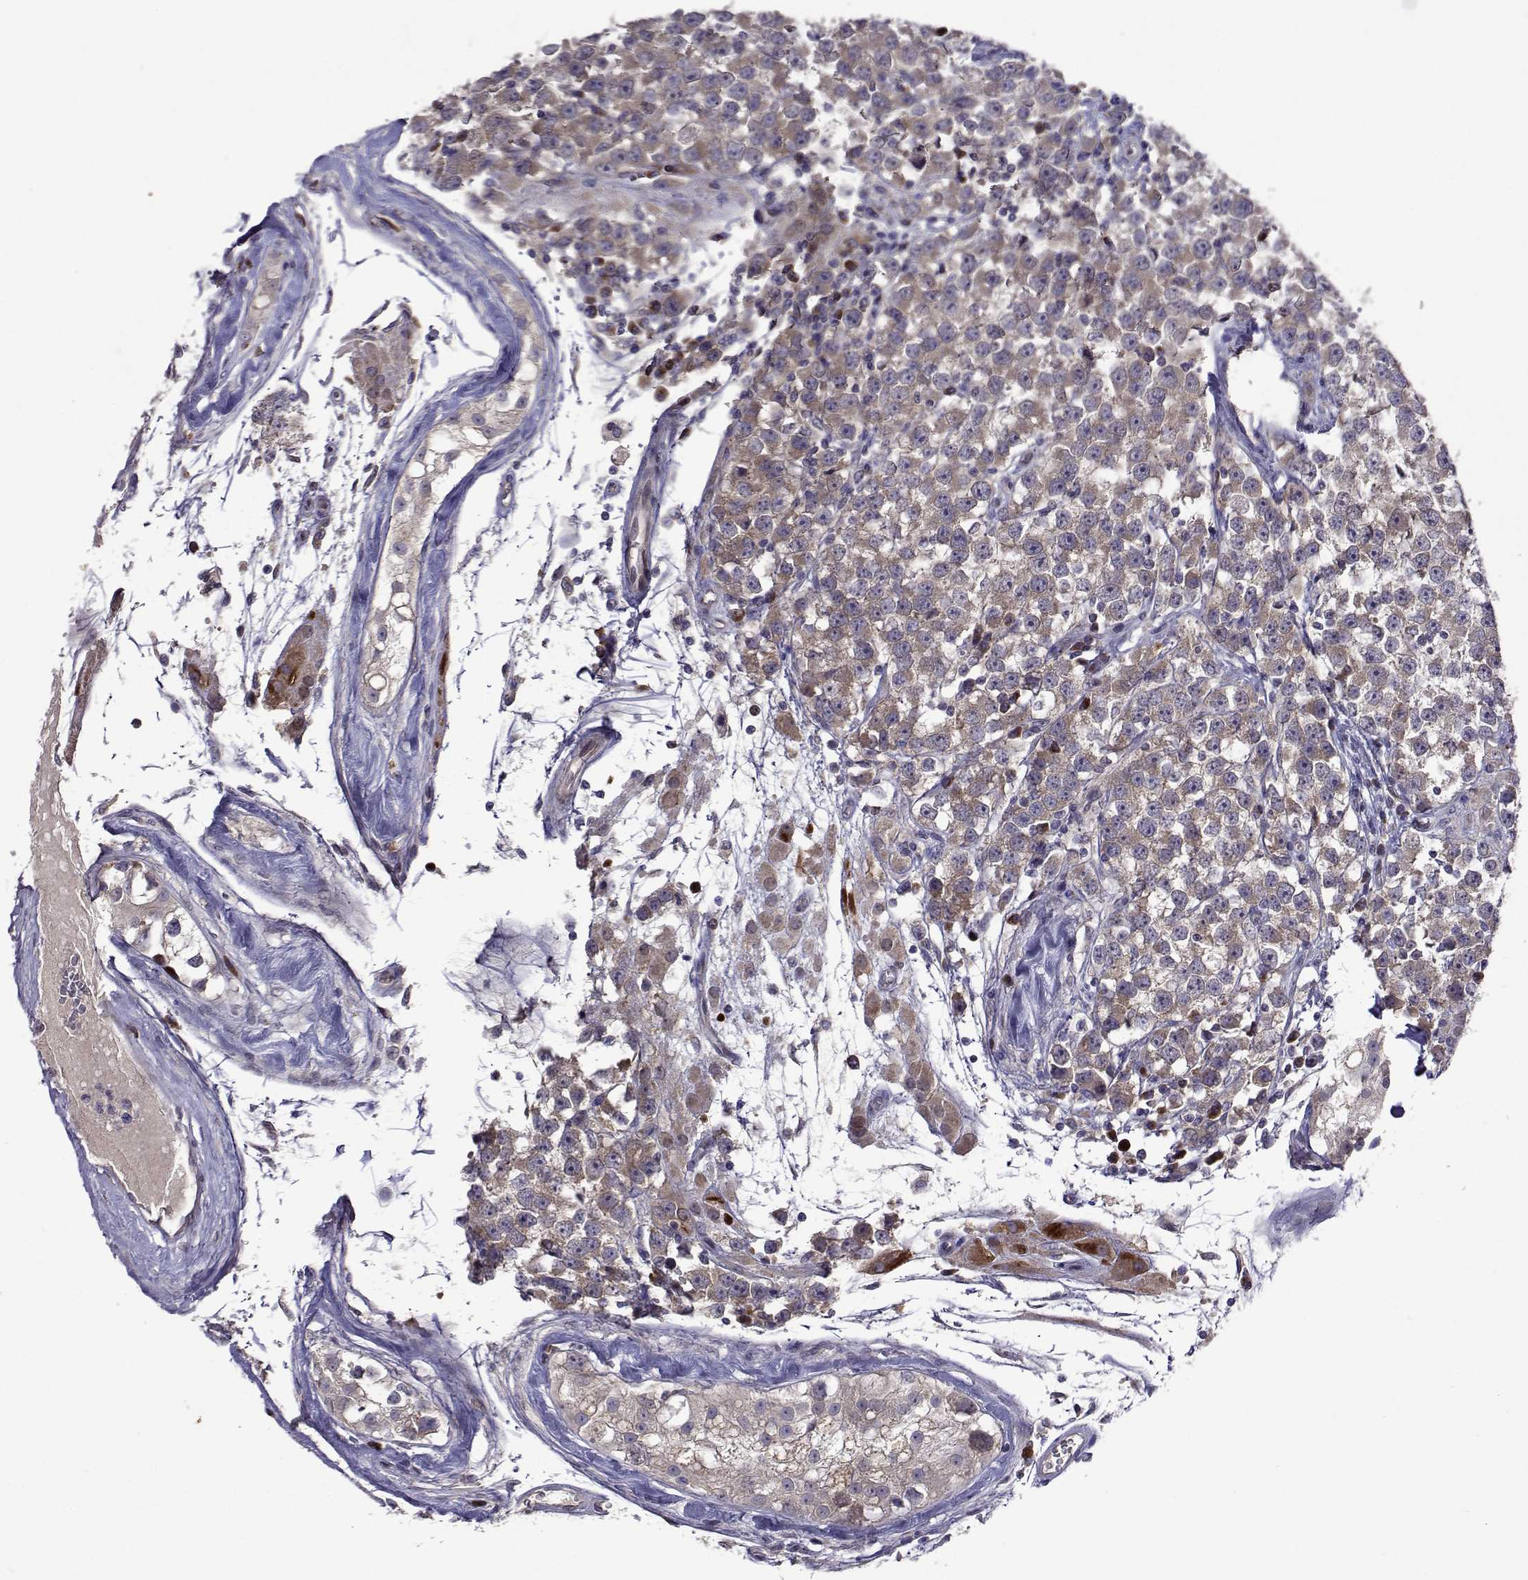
{"staining": {"intensity": "weak", "quantity": ">75%", "location": "cytoplasmic/membranous"}, "tissue": "testis cancer", "cell_type": "Tumor cells", "image_type": "cancer", "snomed": [{"axis": "morphology", "description": "Seminoma, NOS"}, {"axis": "topography", "description": "Testis"}], "caption": "Immunohistochemical staining of testis seminoma reveals low levels of weak cytoplasmic/membranous protein positivity in approximately >75% of tumor cells.", "gene": "TARBP2", "patient": {"sex": "male", "age": 34}}